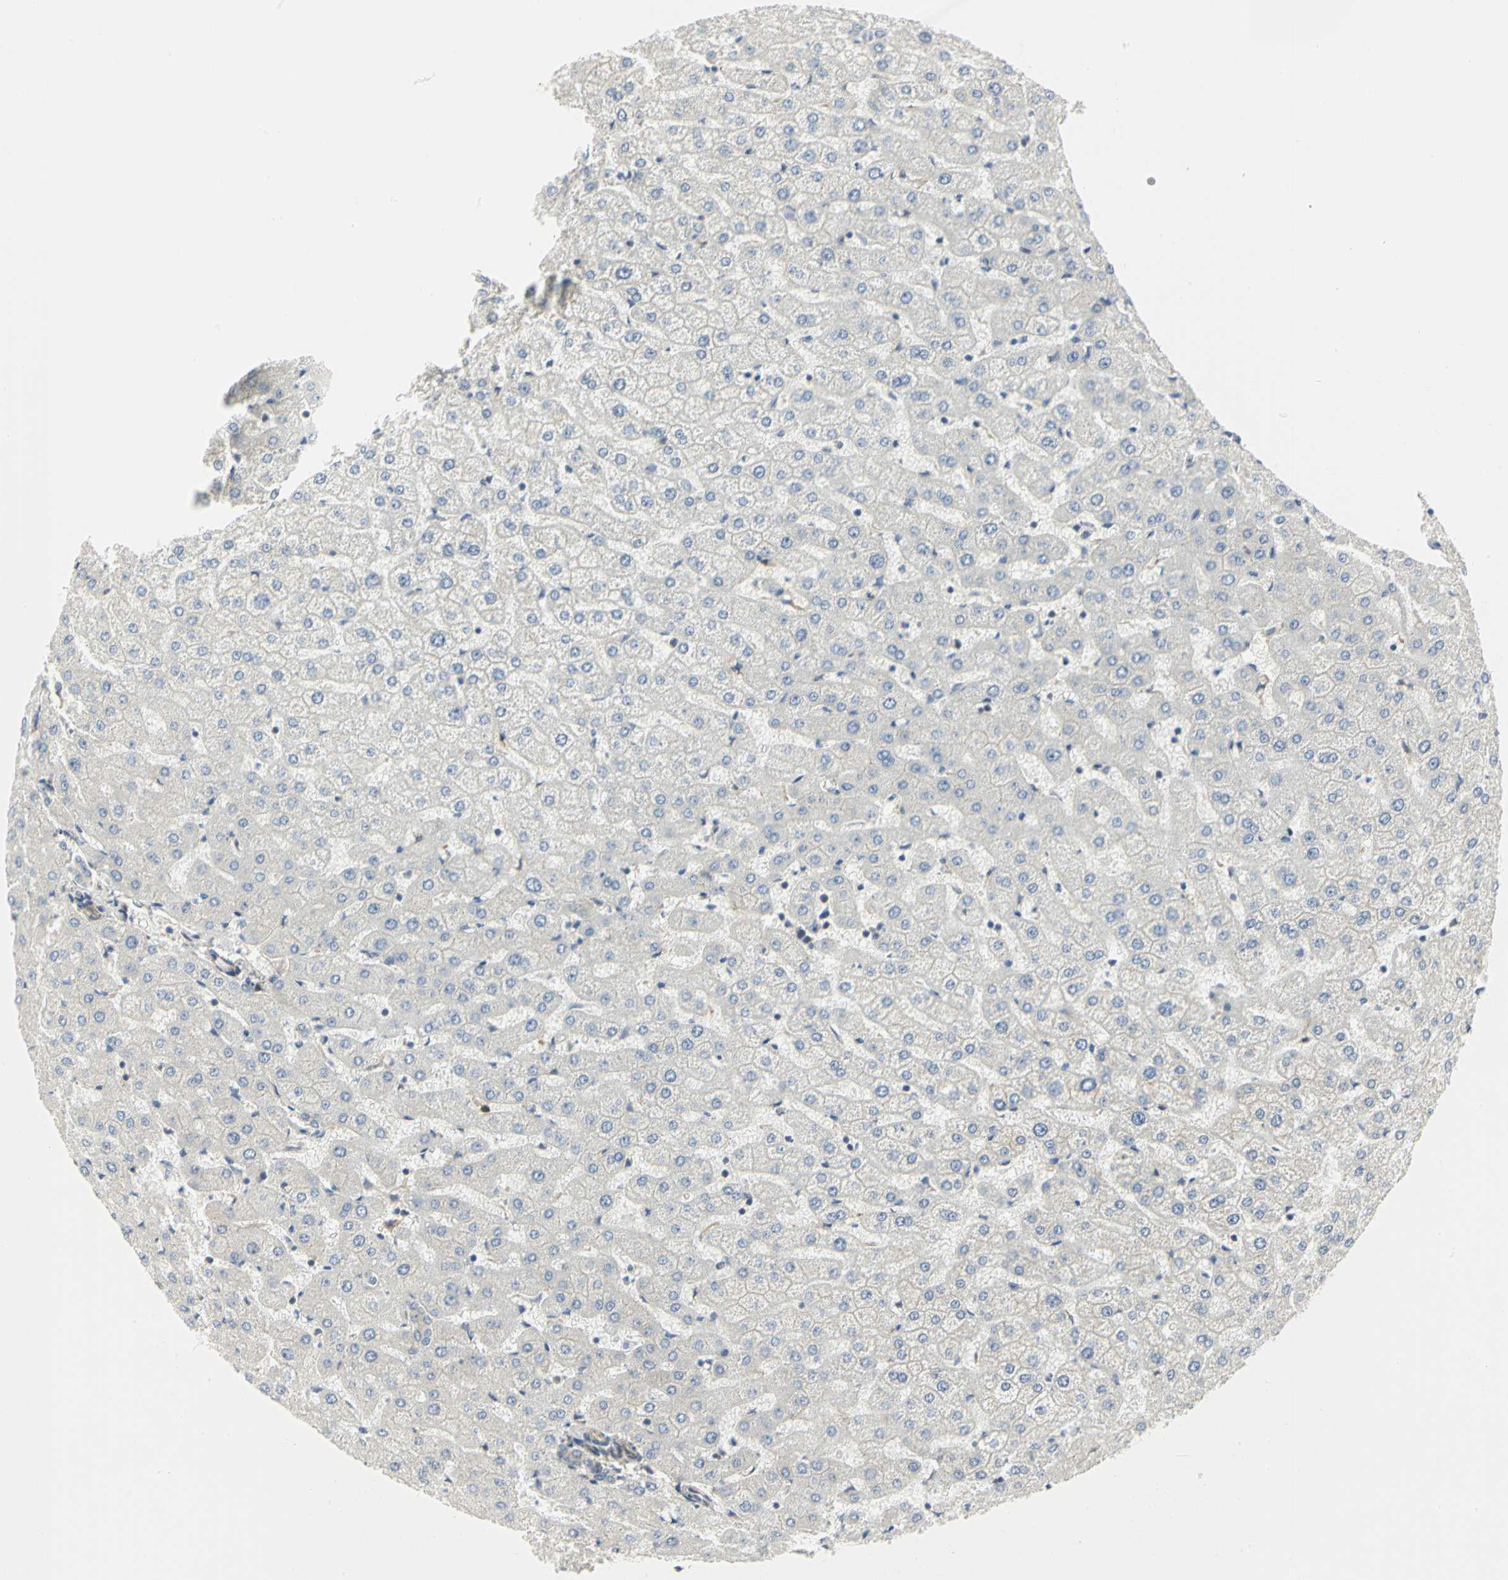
{"staining": {"intensity": "negative", "quantity": "none", "location": "none"}, "tissue": "liver", "cell_type": "Cholangiocytes", "image_type": "normal", "snomed": [{"axis": "morphology", "description": "Normal tissue, NOS"}, {"axis": "morphology", "description": "Fibrosis, NOS"}, {"axis": "topography", "description": "Liver"}], "caption": "The histopathology image reveals no staining of cholangiocytes in benign liver. (Stains: DAB (3,3'-diaminobenzidine) immunohistochemistry (IHC) with hematoxylin counter stain, Microscopy: brightfield microscopy at high magnification).", "gene": "EEA1", "patient": {"sex": "female", "age": 29}}